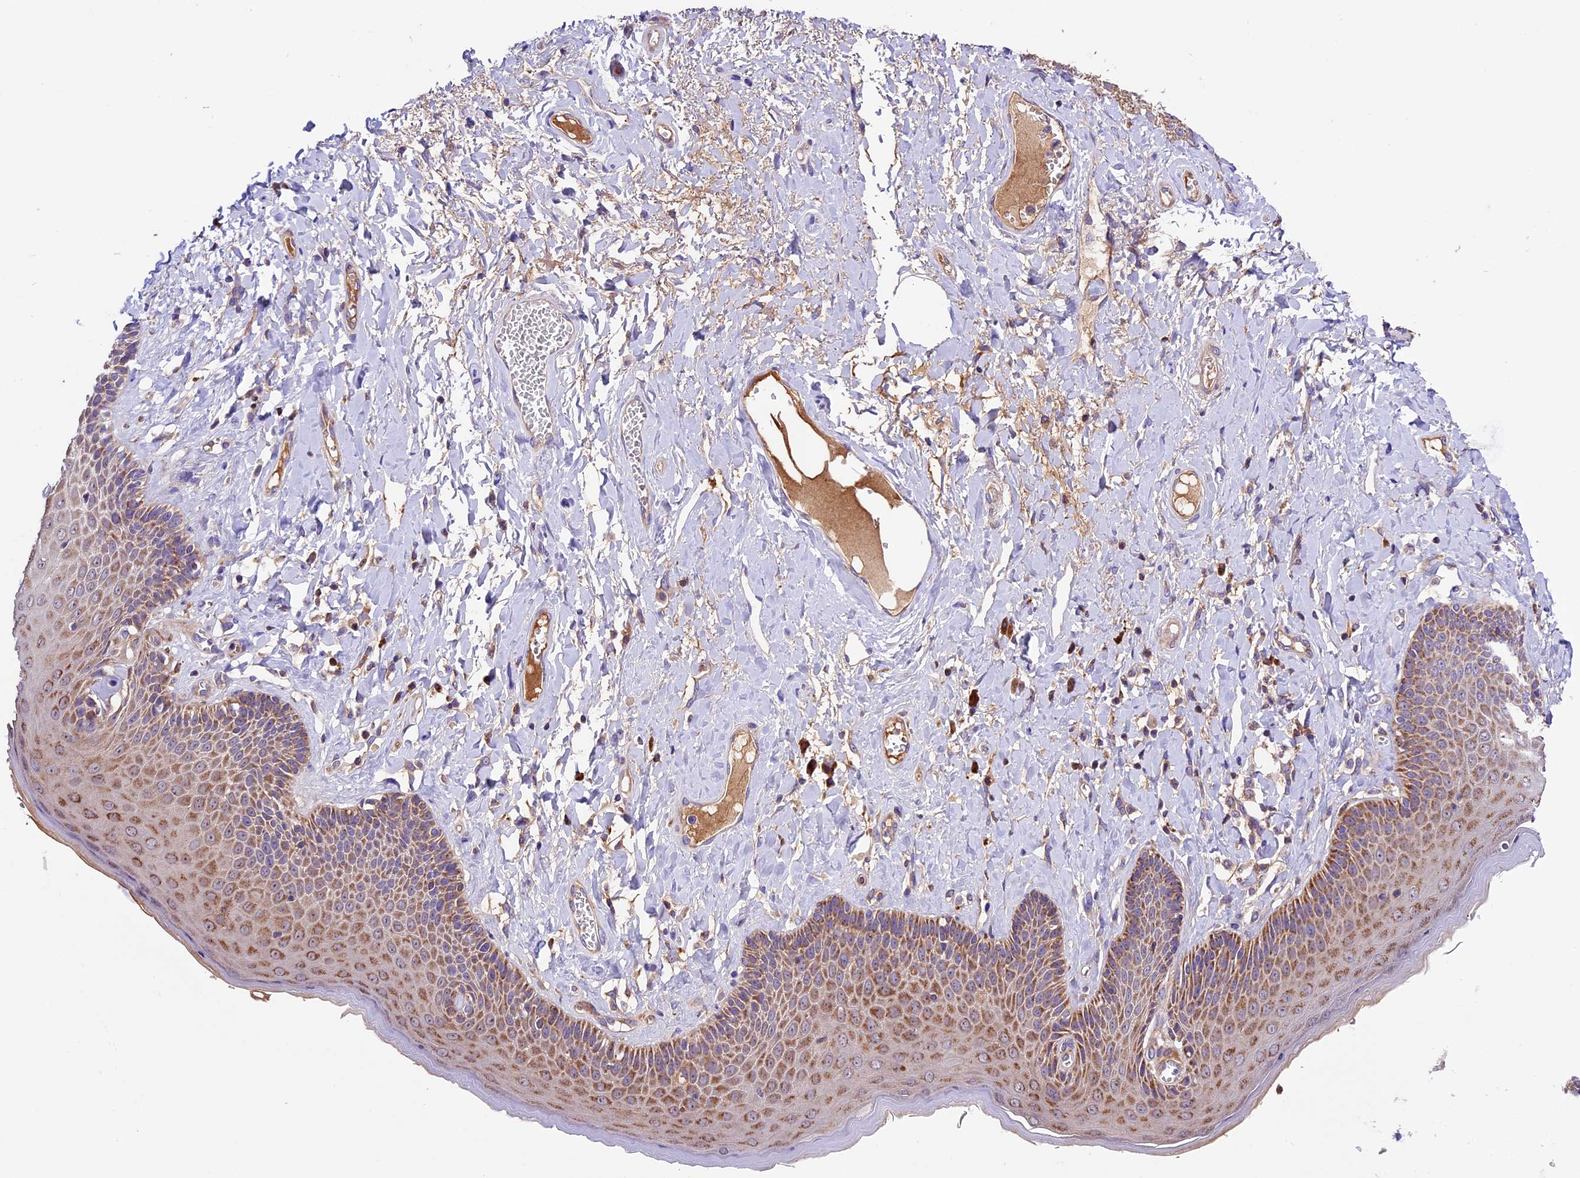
{"staining": {"intensity": "moderate", "quantity": ">75%", "location": "cytoplasmic/membranous"}, "tissue": "skin", "cell_type": "Epidermal cells", "image_type": "normal", "snomed": [{"axis": "morphology", "description": "Normal tissue, NOS"}, {"axis": "topography", "description": "Anal"}], "caption": "Brown immunohistochemical staining in benign human skin exhibits moderate cytoplasmic/membranous positivity in approximately >75% of epidermal cells.", "gene": "METTL22", "patient": {"sex": "male", "age": 69}}